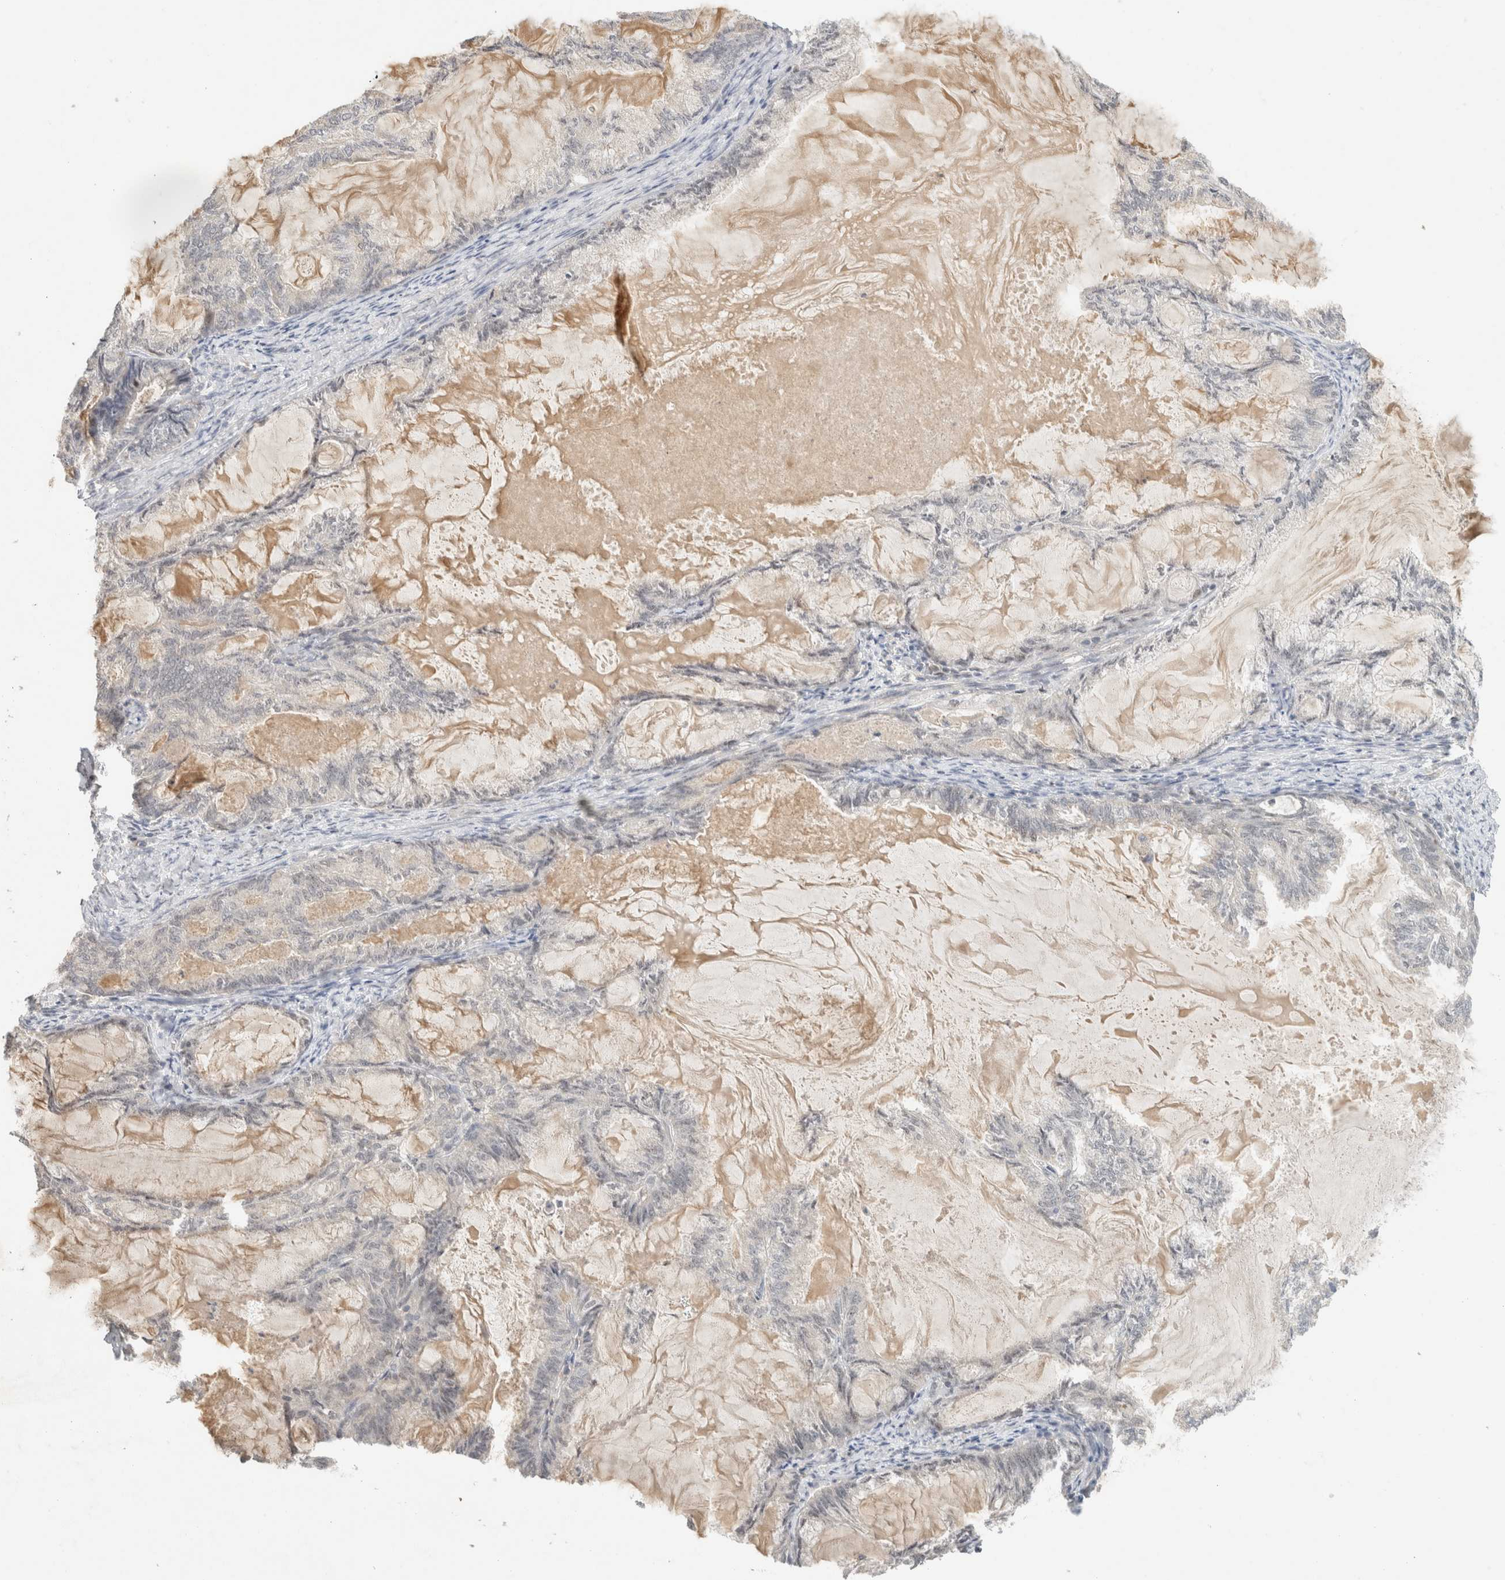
{"staining": {"intensity": "weak", "quantity": "<25%", "location": "cytoplasmic/membranous"}, "tissue": "endometrial cancer", "cell_type": "Tumor cells", "image_type": "cancer", "snomed": [{"axis": "morphology", "description": "Adenocarcinoma, NOS"}, {"axis": "topography", "description": "Endometrium"}], "caption": "This is a image of immunohistochemistry staining of endometrial cancer (adenocarcinoma), which shows no staining in tumor cells.", "gene": "MRM3", "patient": {"sex": "female", "age": 86}}